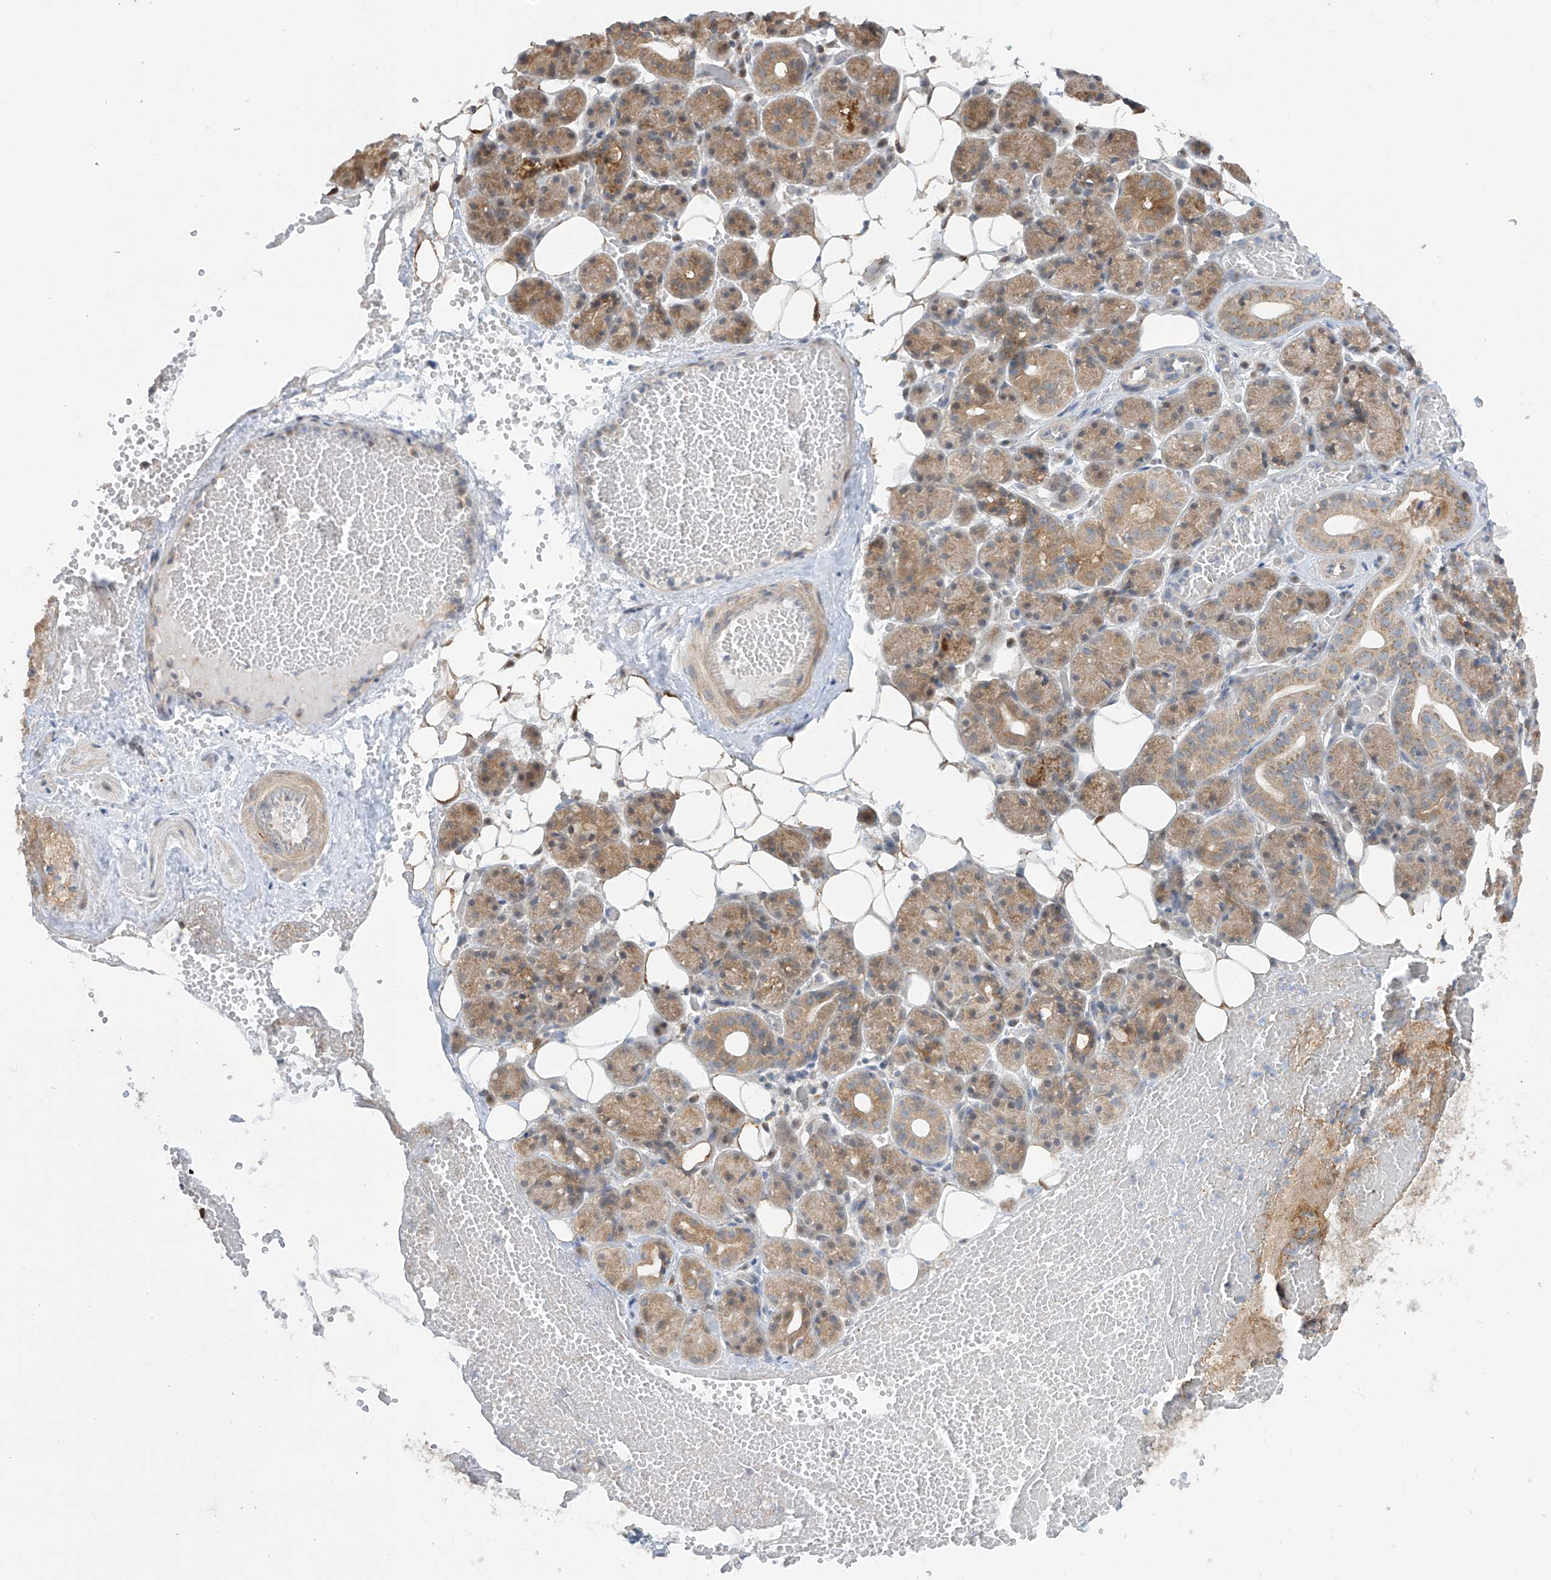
{"staining": {"intensity": "moderate", "quantity": "25%-75%", "location": "cytoplasmic/membranous,nuclear"}, "tissue": "salivary gland", "cell_type": "Glandular cells", "image_type": "normal", "snomed": [{"axis": "morphology", "description": "Normal tissue, NOS"}, {"axis": "topography", "description": "Salivary gland"}], "caption": "A brown stain labels moderate cytoplasmic/membranous,nuclear staining of a protein in glandular cells of benign salivary gland. (Brightfield microscopy of DAB IHC at high magnification).", "gene": "TTC38", "patient": {"sex": "male", "age": 63}}